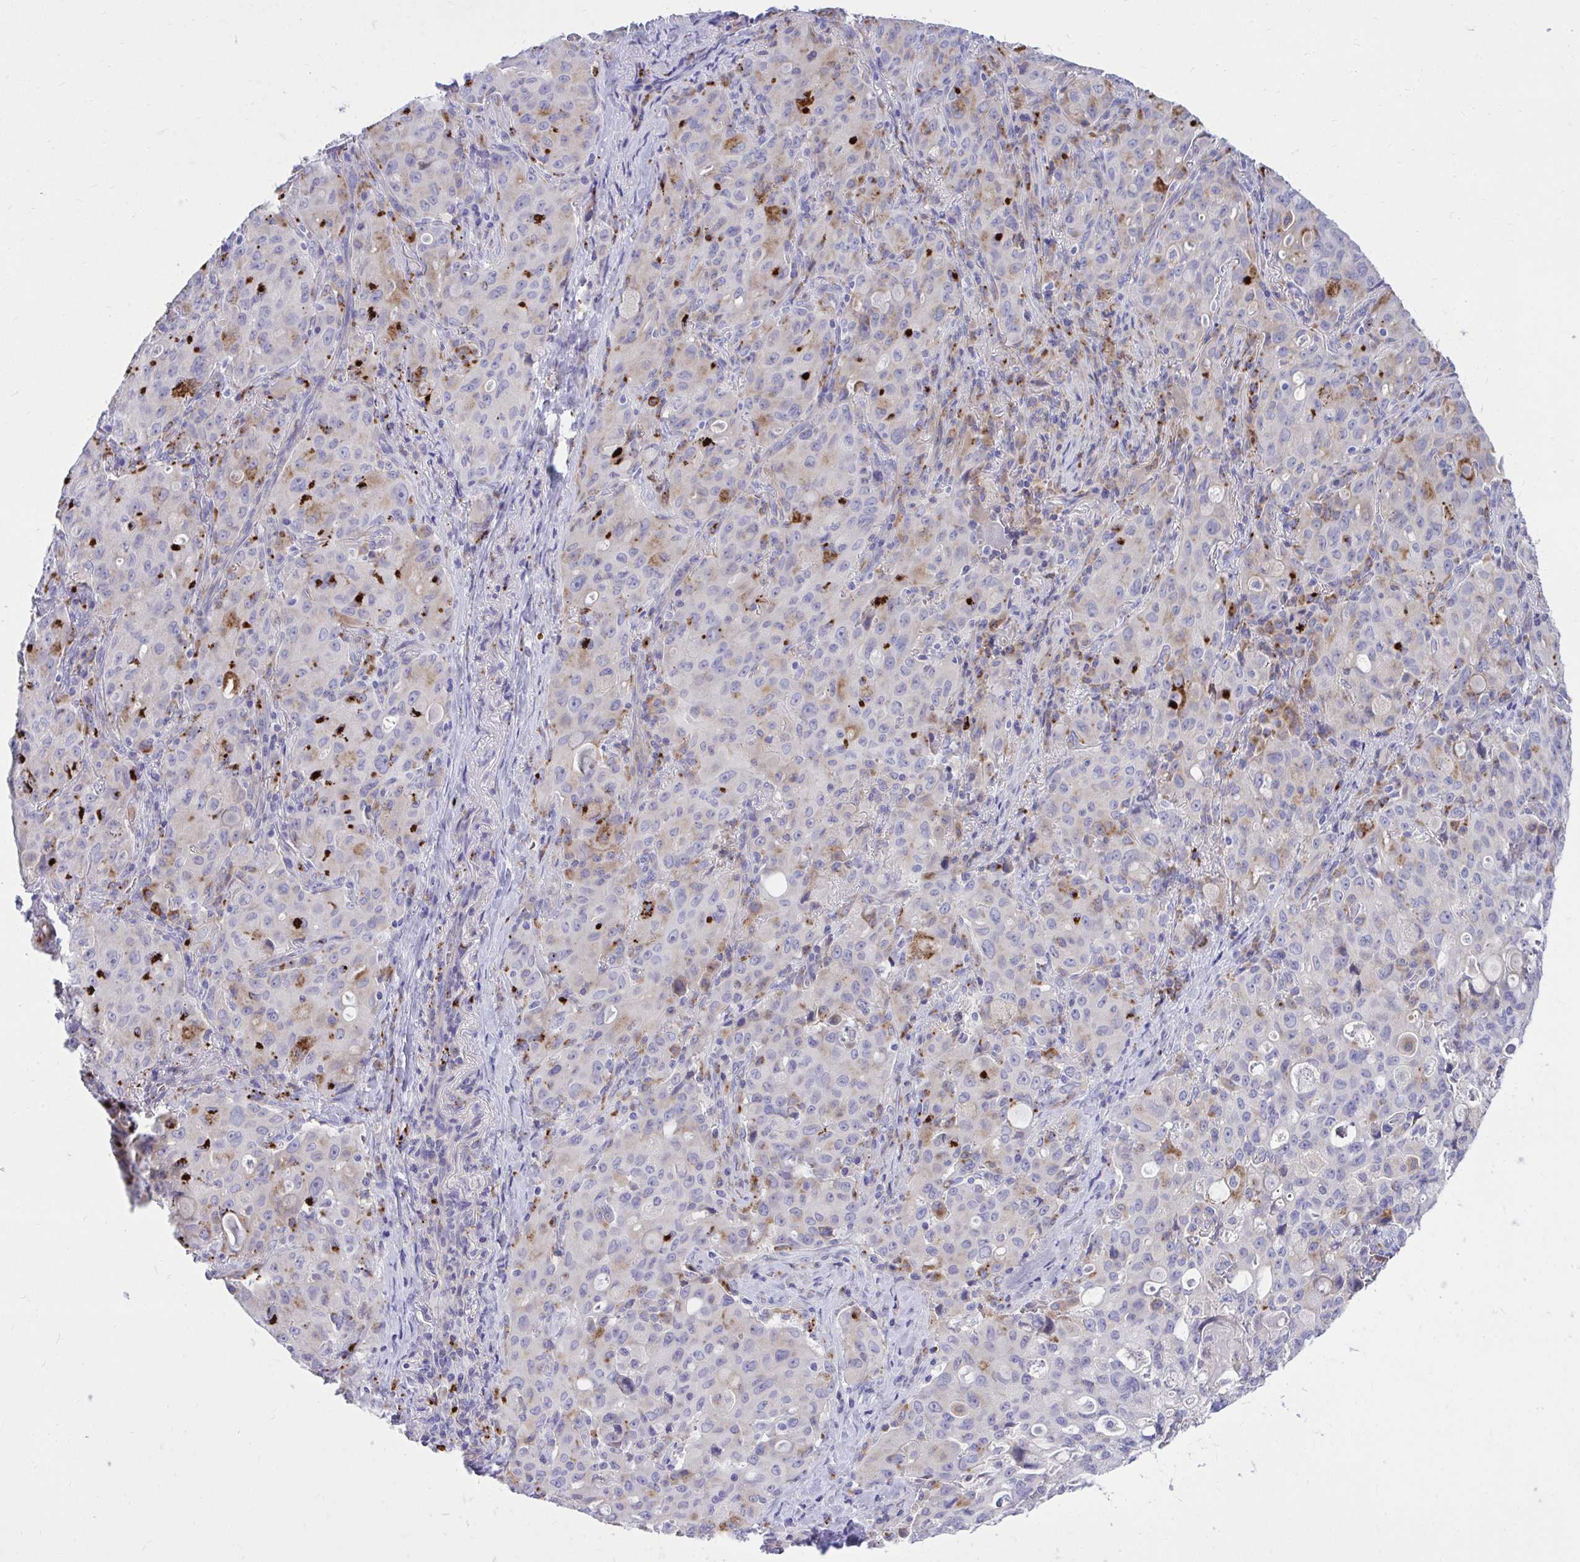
{"staining": {"intensity": "moderate", "quantity": "<25%", "location": "cytoplasmic/membranous"}, "tissue": "lung cancer", "cell_type": "Tumor cells", "image_type": "cancer", "snomed": [{"axis": "morphology", "description": "Adenocarcinoma, NOS"}, {"axis": "topography", "description": "Lung"}], "caption": "Human lung cancer stained for a protein (brown) exhibits moderate cytoplasmic/membranous positive positivity in about <25% of tumor cells.", "gene": "TP53I11", "patient": {"sex": "female", "age": 44}}